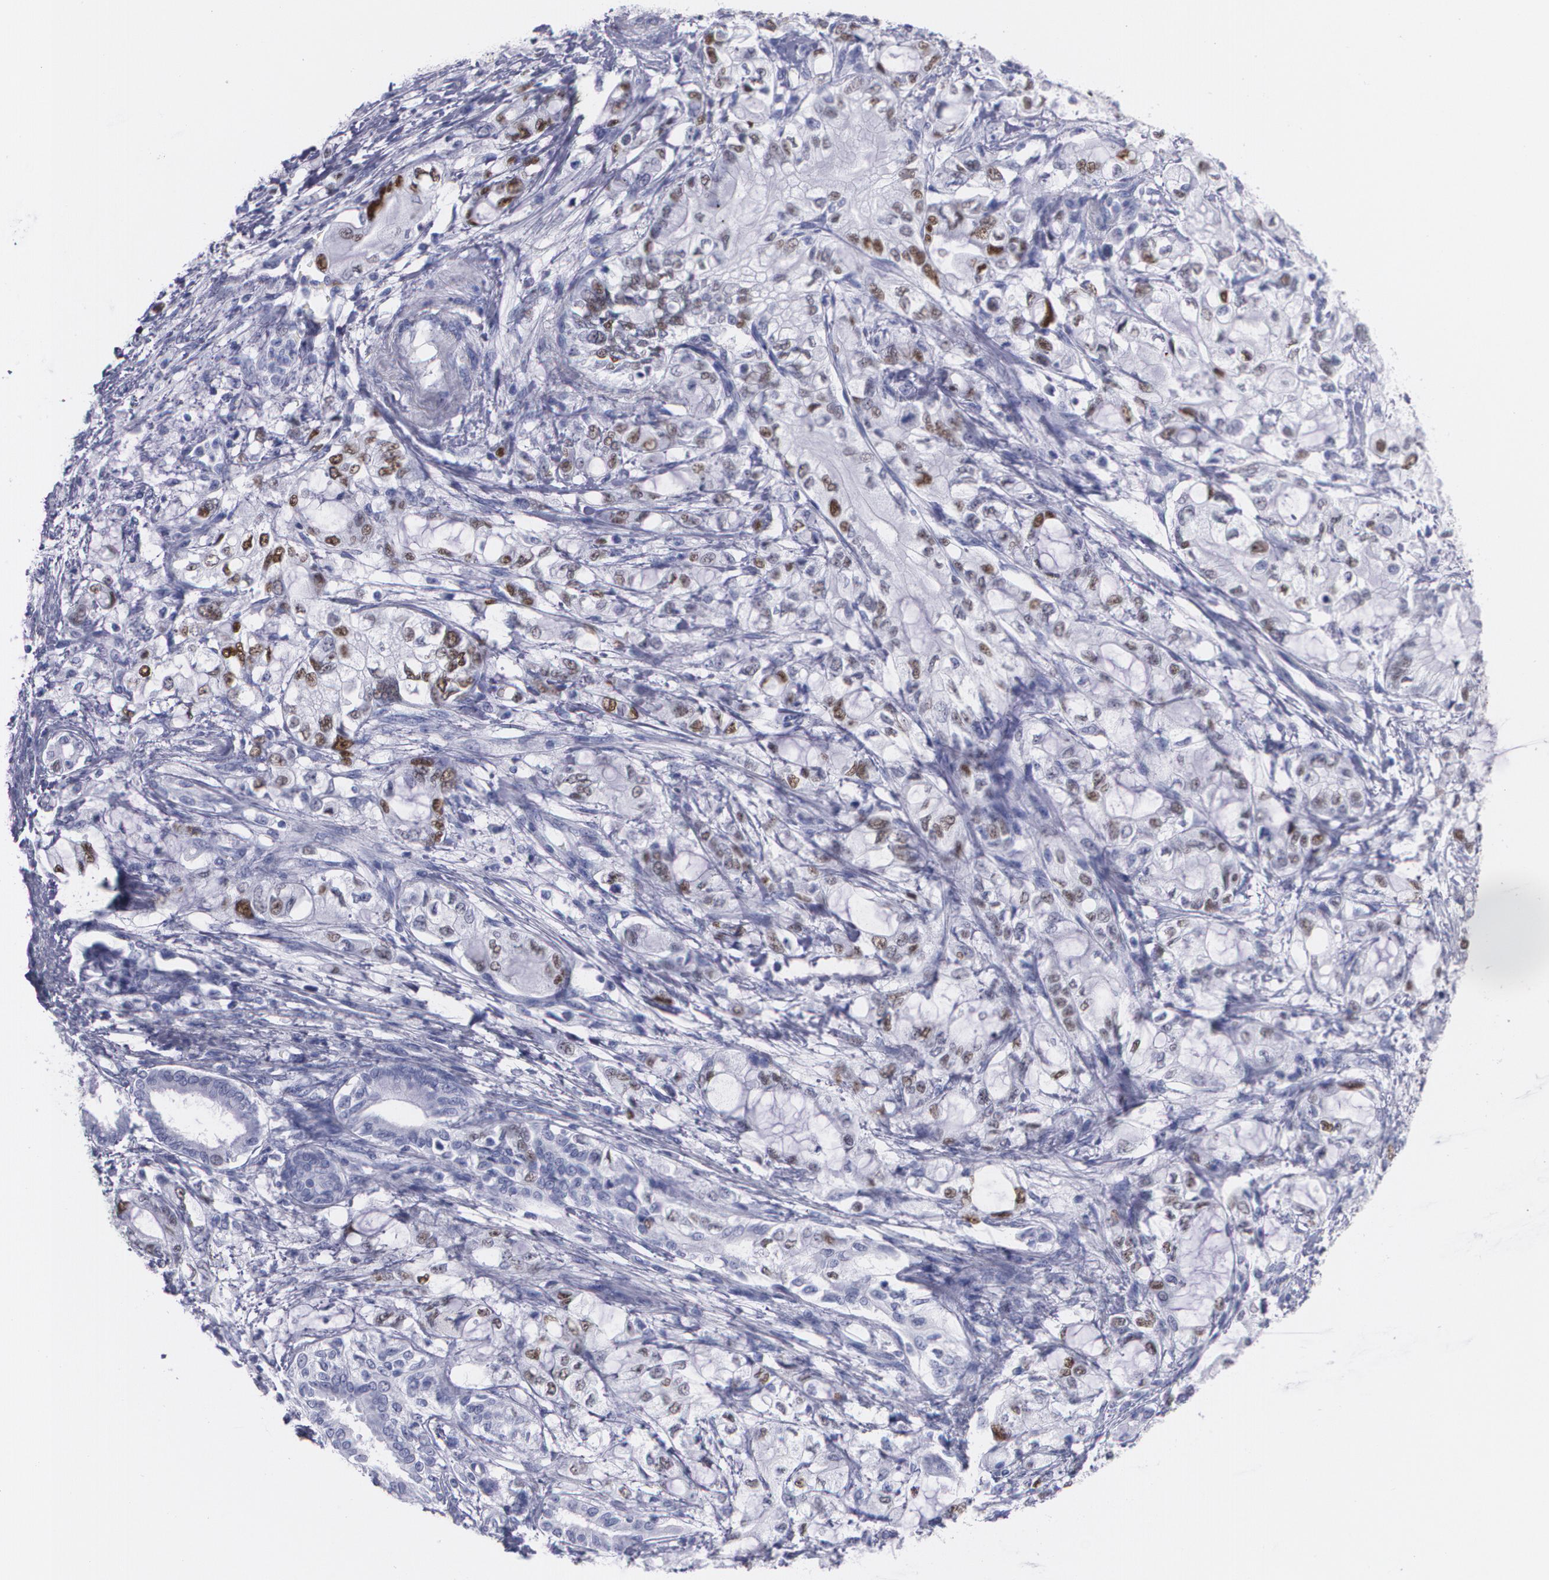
{"staining": {"intensity": "moderate", "quantity": "25%-75%", "location": "nuclear"}, "tissue": "pancreatic cancer", "cell_type": "Tumor cells", "image_type": "cancer", "snomed": [{"axis": "morphology", "description": "Adenocarcinoma, NOS"}, {"axis": "topography", "description": "Pancreas"}], "caption": "Immunohistochemistry photomicrograph of human adenocarcinoma (pancreatic) stained for a protein (brown), which demonstrates medium levels of moderate nuclear positivity in approximately 25%-75% of tumor cells.", "gene": "TP53", "patient": {"sex": "male", "age": 79}}